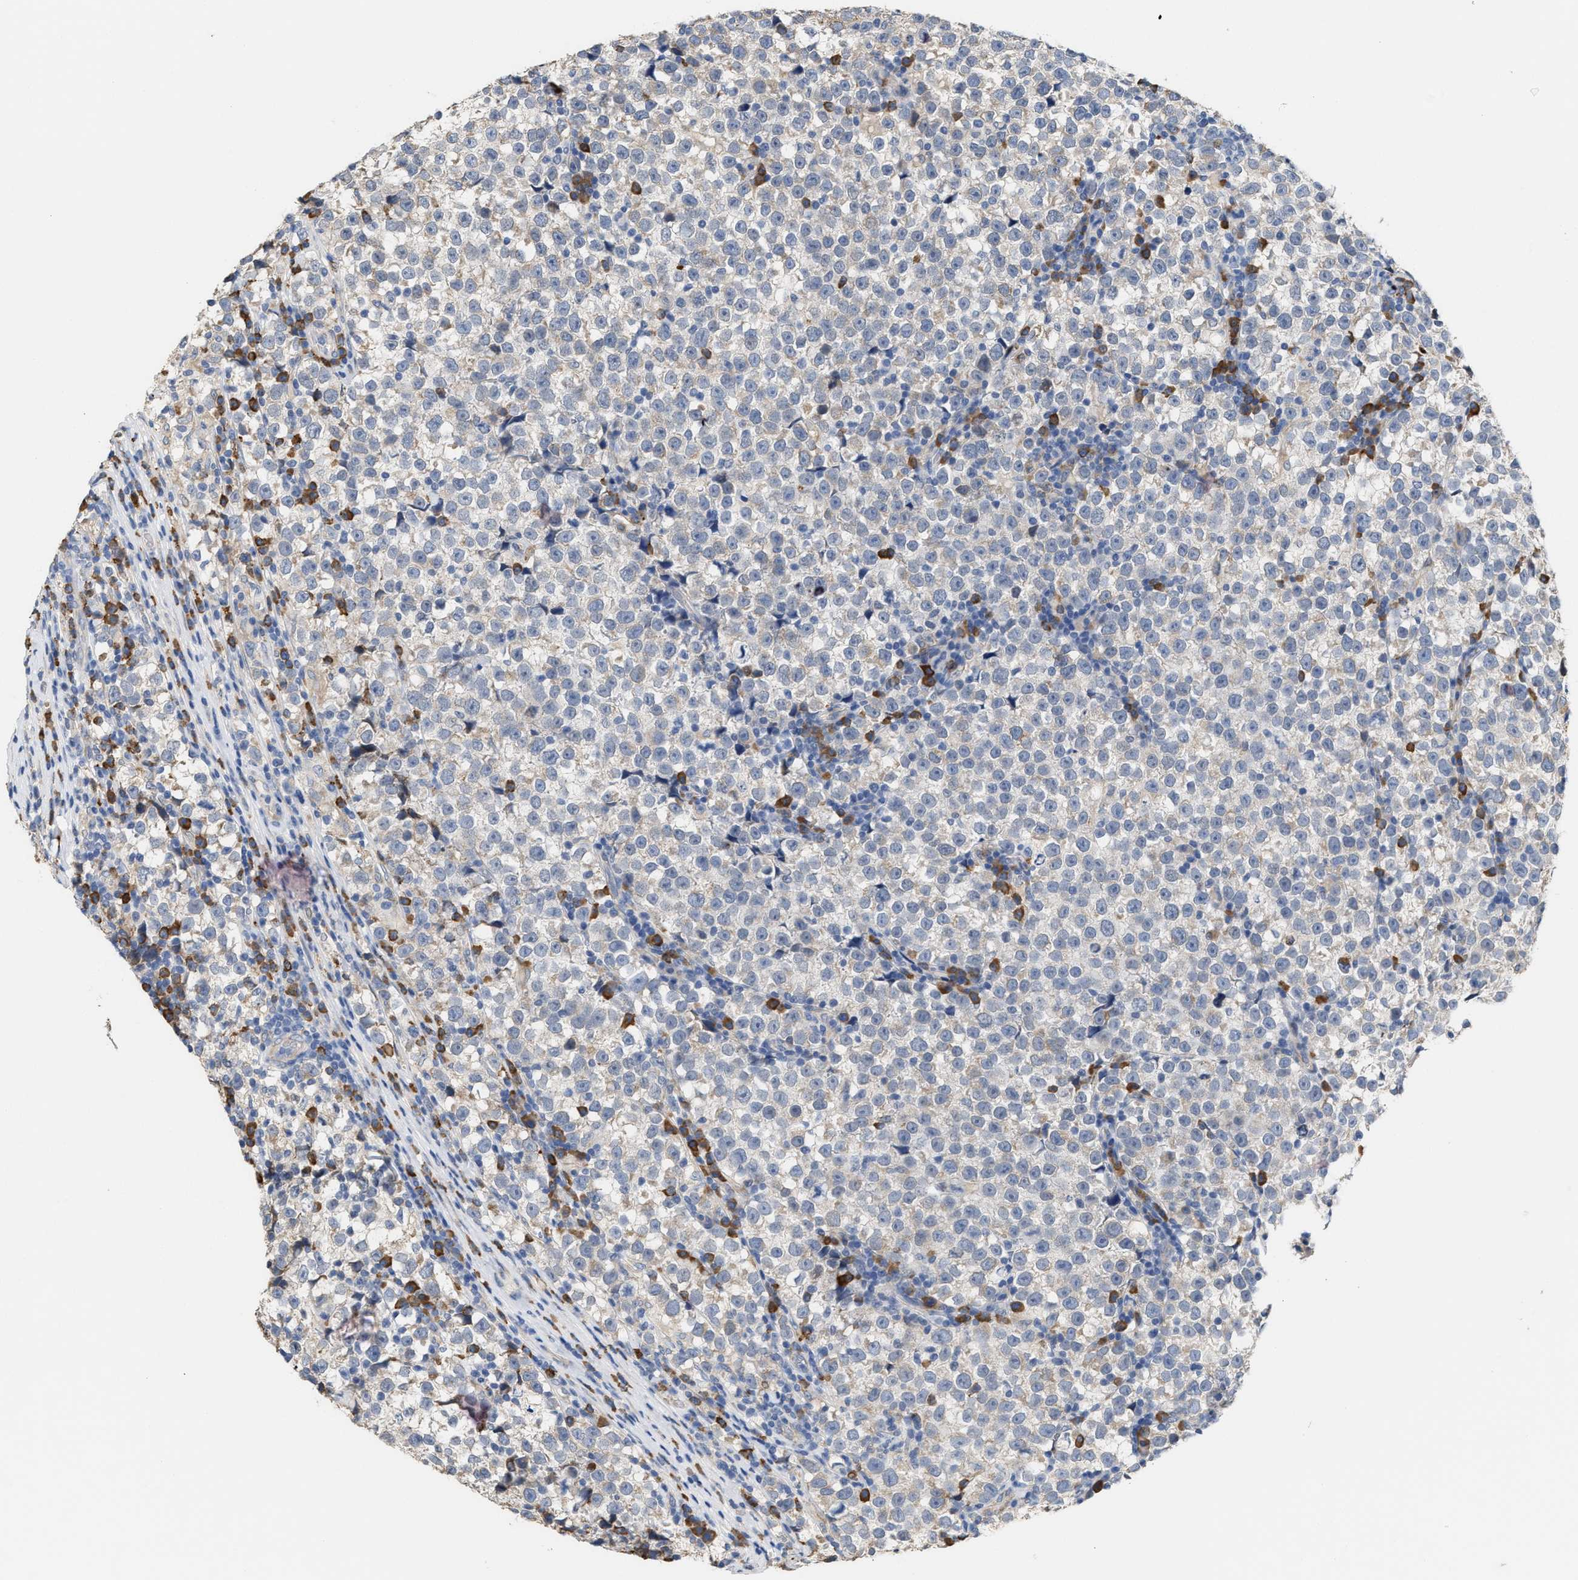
{"staining": {"intensity": "negative", "quantity": "none", "location": "none"}, "tissue": "testis cancer", "cell_type": "Tumor cells", "image_type": "cancer", "snomed": [{"axis": "morphology", "description": "Normal tissue, NOS"}, {"axis": "morphology", "description": "Seminoma, NOS"}, {"axis": "topography", "description": "Testis"}], "caption": "Human testis cancer stained for a protein using immunohistochemistry (IHC) exhibits no positivity in tumor cells.", "gene": "RYR2", "patient": {"sex": "male", "age": 43}}